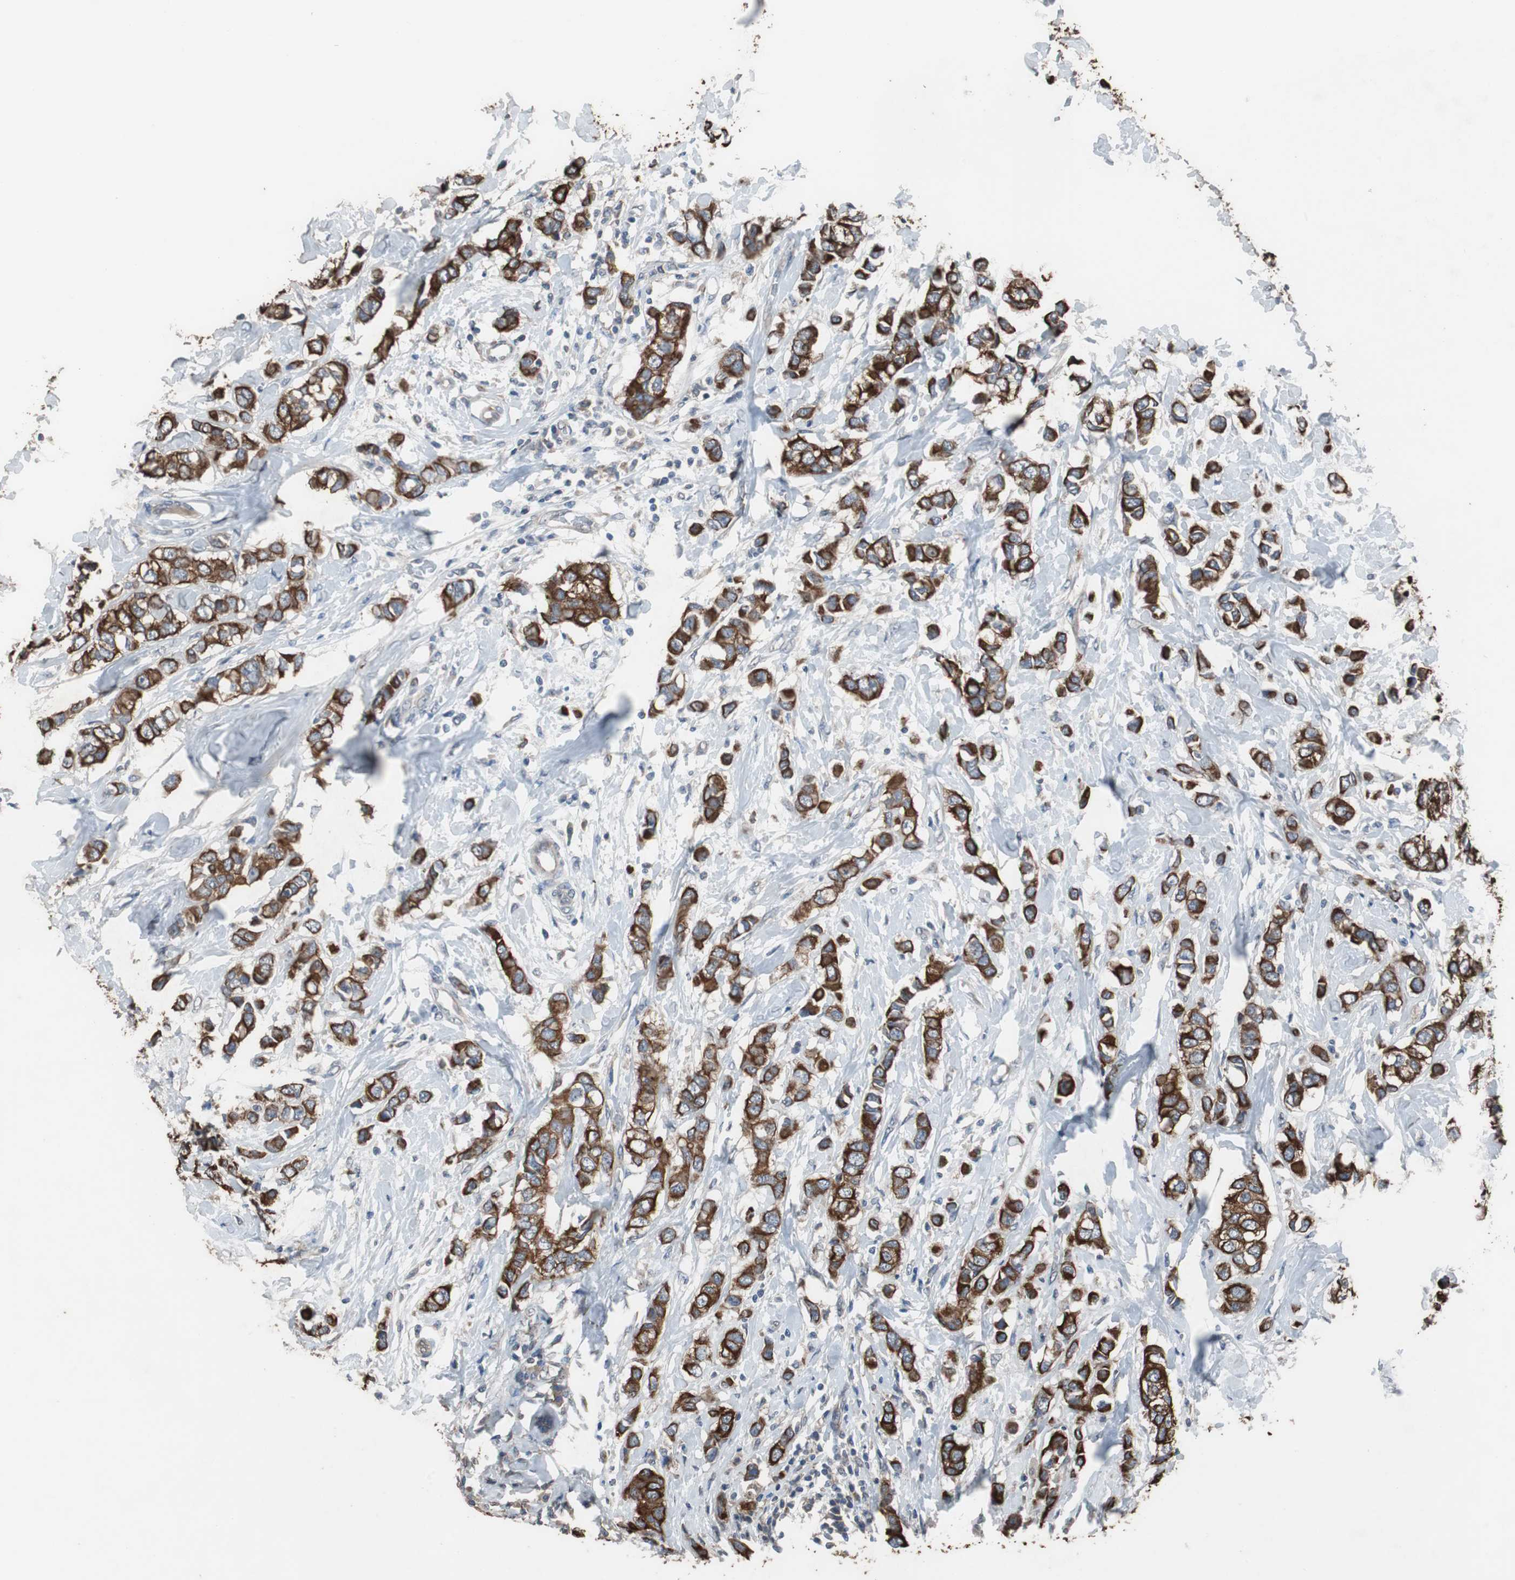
{"staining": {"intensity": "strong", "quantity": ">75%", "location": "cytoplasmic/membranous"}, "tissue": "breast cancer", "cell_type": "Tumor cells", "image_type": "cancer", "snomed": [{"axis": "morphology", "description": "Duct carcinoma"}, {"axis": "topography", "description": "Breast"}], "caption": "Approximately >75% of tumor cells in breast cancer exhibit strong cytoplasmic/membranous protein staining as visualized by brown immunohistochemical staining.", "gene": "USP10", "patient": {"sex": "female", "age": 50}}